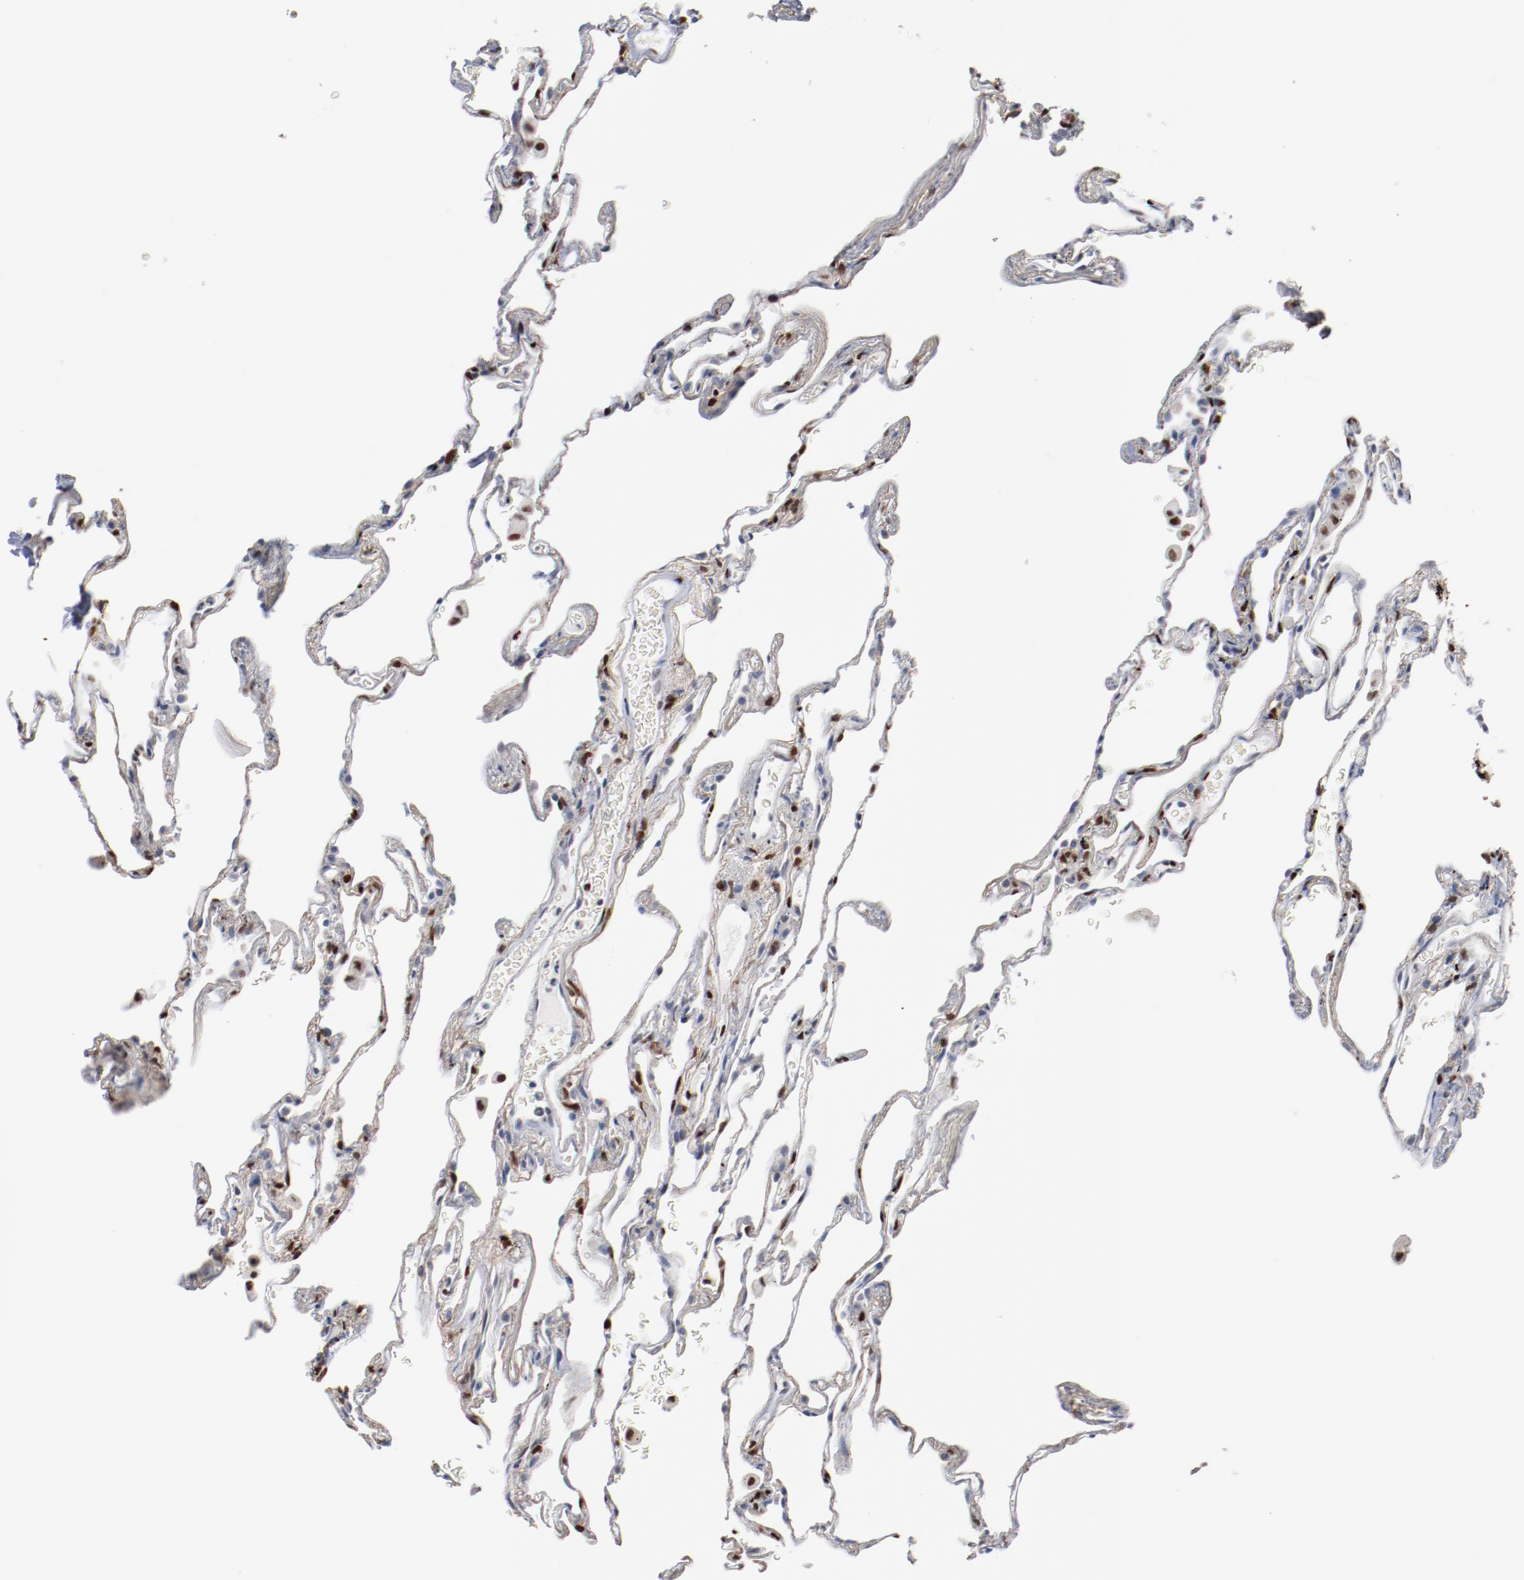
{"staining": {"intensity": "moderate", "quantity": "<25%", "location": "nuclear"}, "tissue": "lung", "cell_type": "Alveolar cells", "image_type": "normal", "snomed": [{"axis": "morphology", "description": "Normal tissue, NOS"}, {"axis": "morphology", "description": "Inflammation, NOS"}, {"axis": "topography", "description": "Lung"}], "caption": "This is a histology image of IHC staining of benign lung, which shows moderate expression in the nuclear of alveolar cells.", "gene": "ZEB2", "patient": {"sex": "male", "age": 69}}